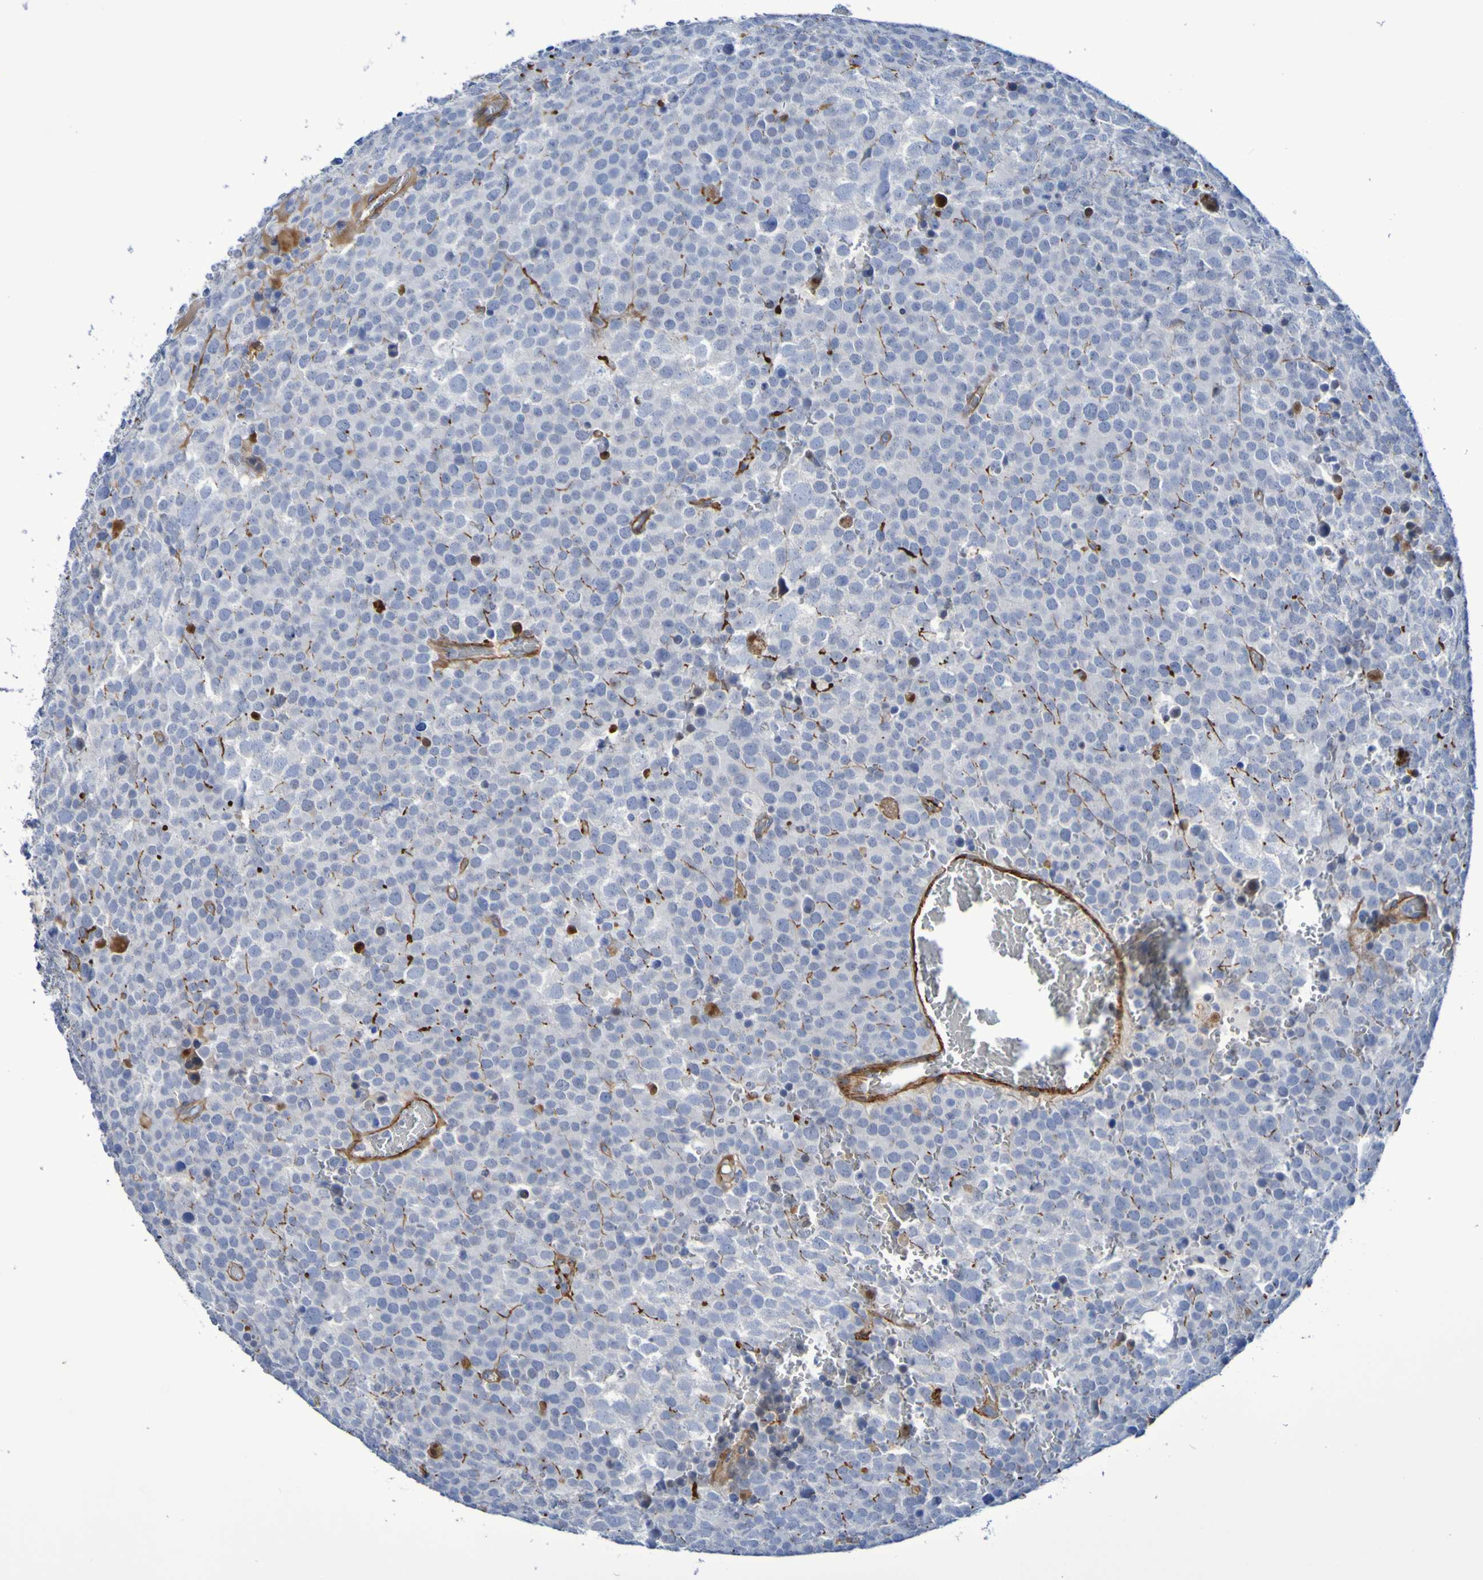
{"staining": {"intensity": "negative", "quantity": "none", "location": "none"}, "tissue": "testis cancer", "cell_type": "Tumor cells", "image_type": "cancer", "snomed": [{"axis": "morphology", "description": "Seminoma, NOS"}, {"axis": "topography", "description": "Testis"}], "caption": "Protein analysis of testis seminoma shows no significant expression in tumor cells.", "gene": "LPP", "patient": {"sex": "male", "age": 71}}